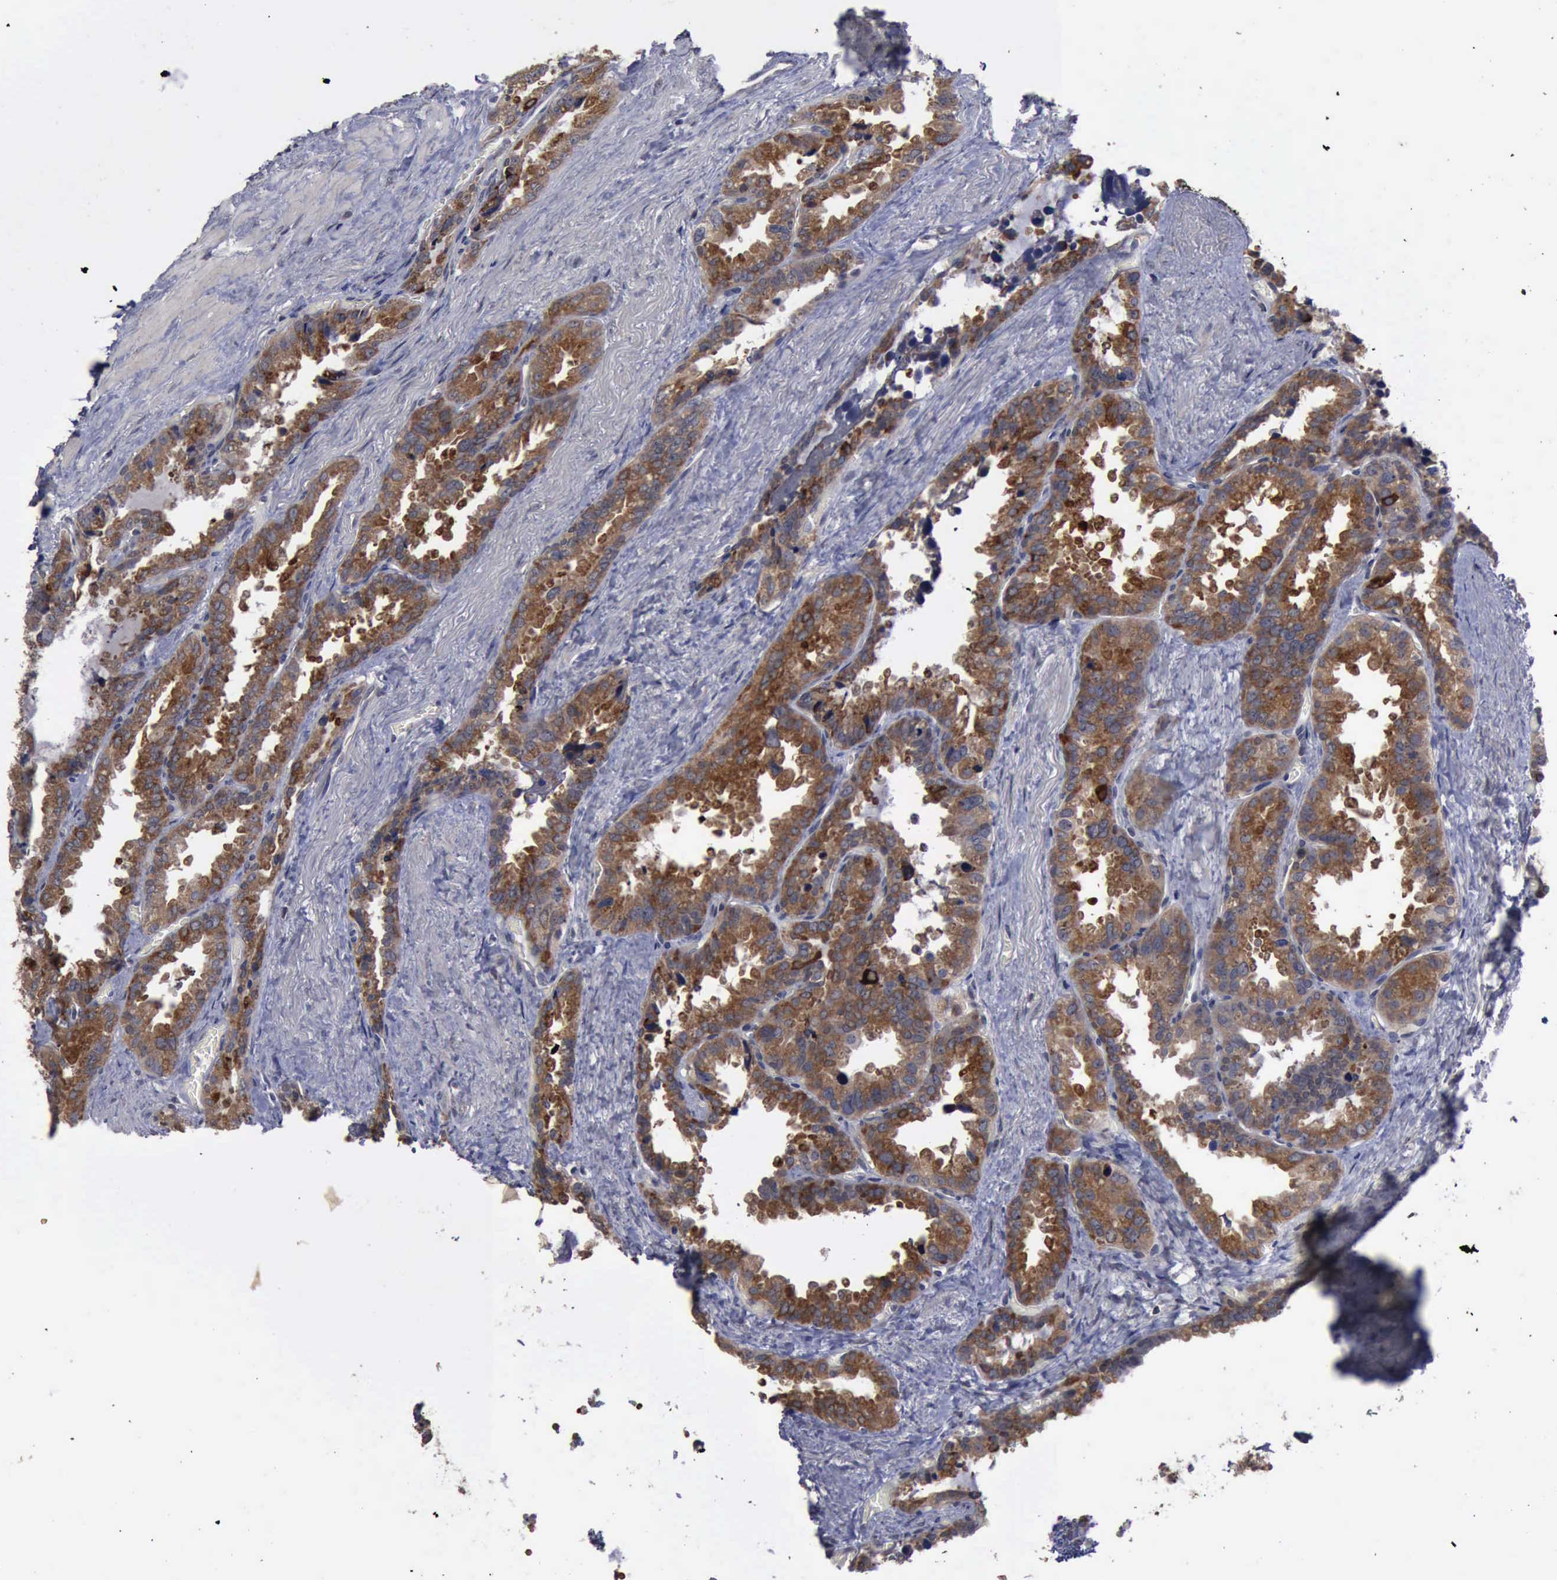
{"staining": {"intensity": "strong", "quantity": ">75%", "location": "cytoplasmic/membranous"}, "tissue": "seminal vesicle", "cell_type": "Glandular cells", "image_type": "normal", "snomed": [{"axis": "morphology", "description": "Normal tissue, NOS"}, {"axis": "topography", "description": "Prostate"}, {"axis": "topography", "description": "Seminal veicle"}], "caption": "Glandular cells exhibit high levels of strong cytoplasmic/membranous positivity in approximately >75% of cells in normal human seminal vesicle. Using DAB (3,3'-diaminobenzidine) (brown) and hematoxylin (blue) stains, captured at high magnification using brightfield microscopy.", "gene": "CRKL", "patient": {"sex": "male", "age": 63}}